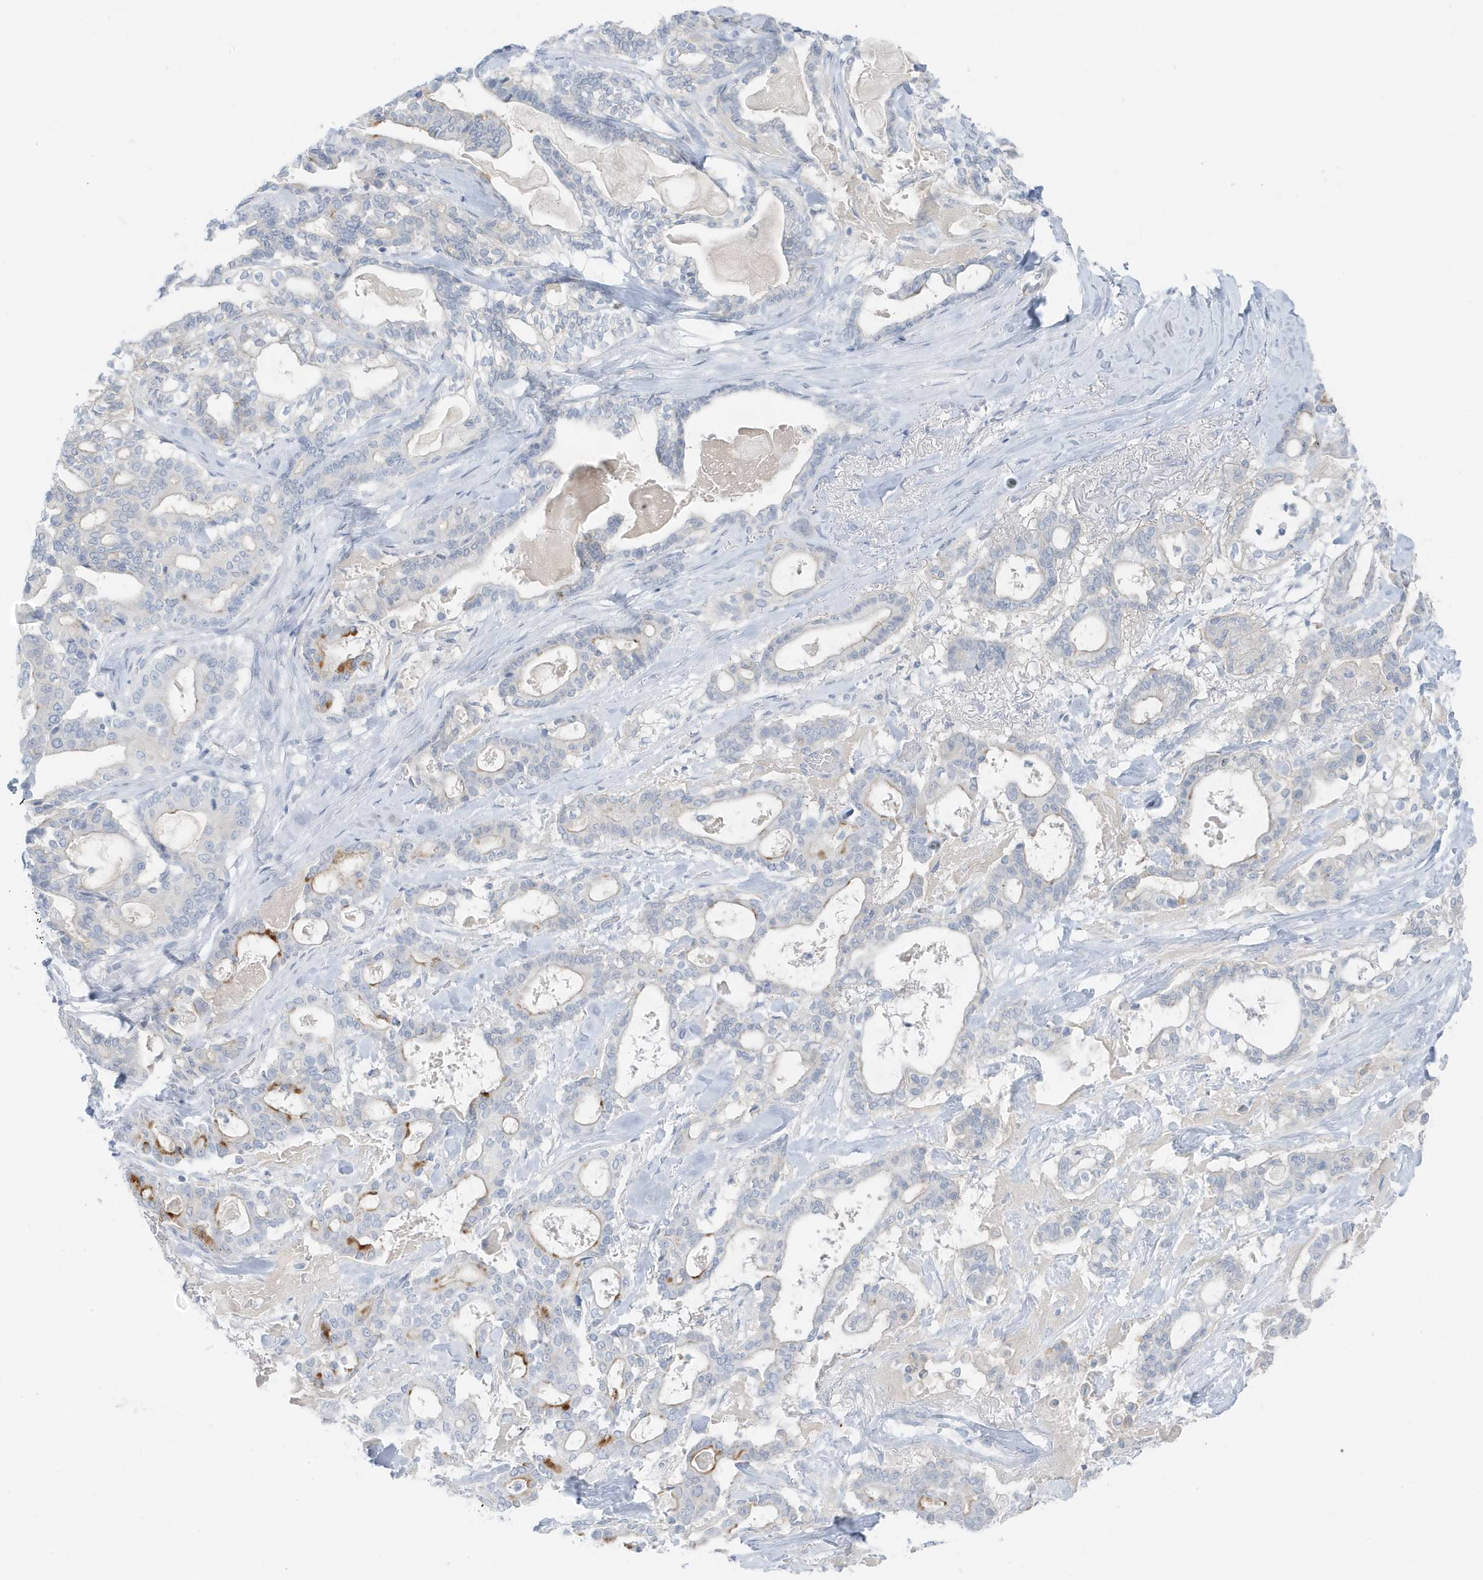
{"staining": {"intensity": "strong", "quantity": "<25%", "location": "cytoplasmic/membranous"}, "tissue": "pancreatic cancer", "cell_type": "Tumor cells", "image_type": "cancer", "snomed": [{"axis": "morphology", "description": "Adenocarcinoma, NOS"}, {"axis": "topography", "description": "Pancreas"}], "caption": "Pancreatic cancer tissue reveals strong cytoplasmic/membranous expression in about <25% of tumor cells Immunohistochemistry (ihc) stains the protein of interest in brown and the nuclei are stained blue.", "gene": "ZFP64", "patient": {"sex": "male", "age": 63}}